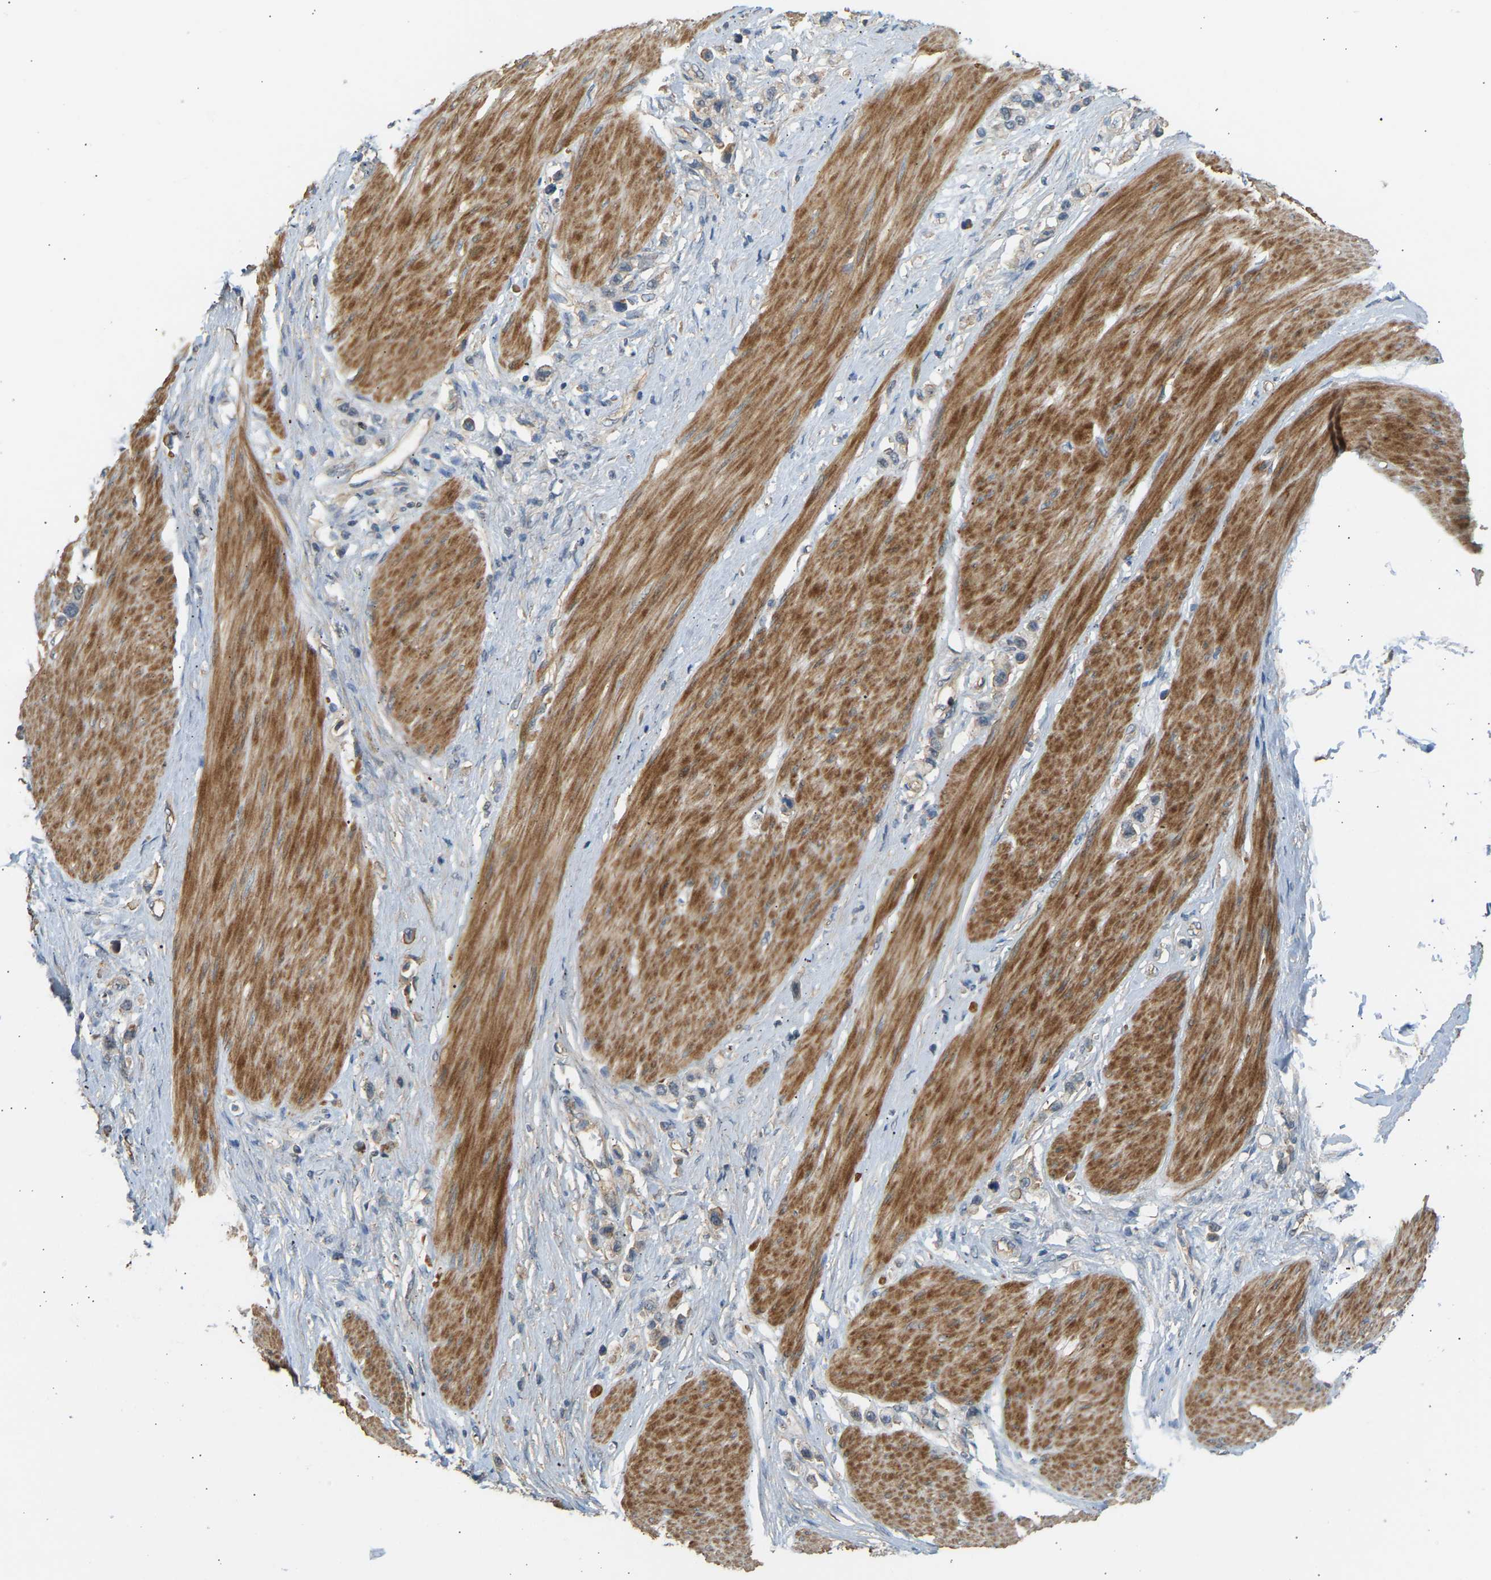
{"staining": {"intensity": "weak", "quantity": "25%-75%", "location": "cytoplasmic/membranous"}, "tissue": "stomach cancer", "cell_type": "Tumor cells", "image_type": "cancer", "snomed": [{"axis": "morphology", "description": "Adenocarcinoma, NOS"}, {"axis": "topography", "description": "Stomach"}], "caption": "This photomicrograph reveals IHC staining of human stomach adenocarcinoma, with low weak cytoplasmic/membranous staining in approximately 25%-75% of tumor cells.", "gene": "RGL1", "patient": {"sex": "female", "age": 65}}